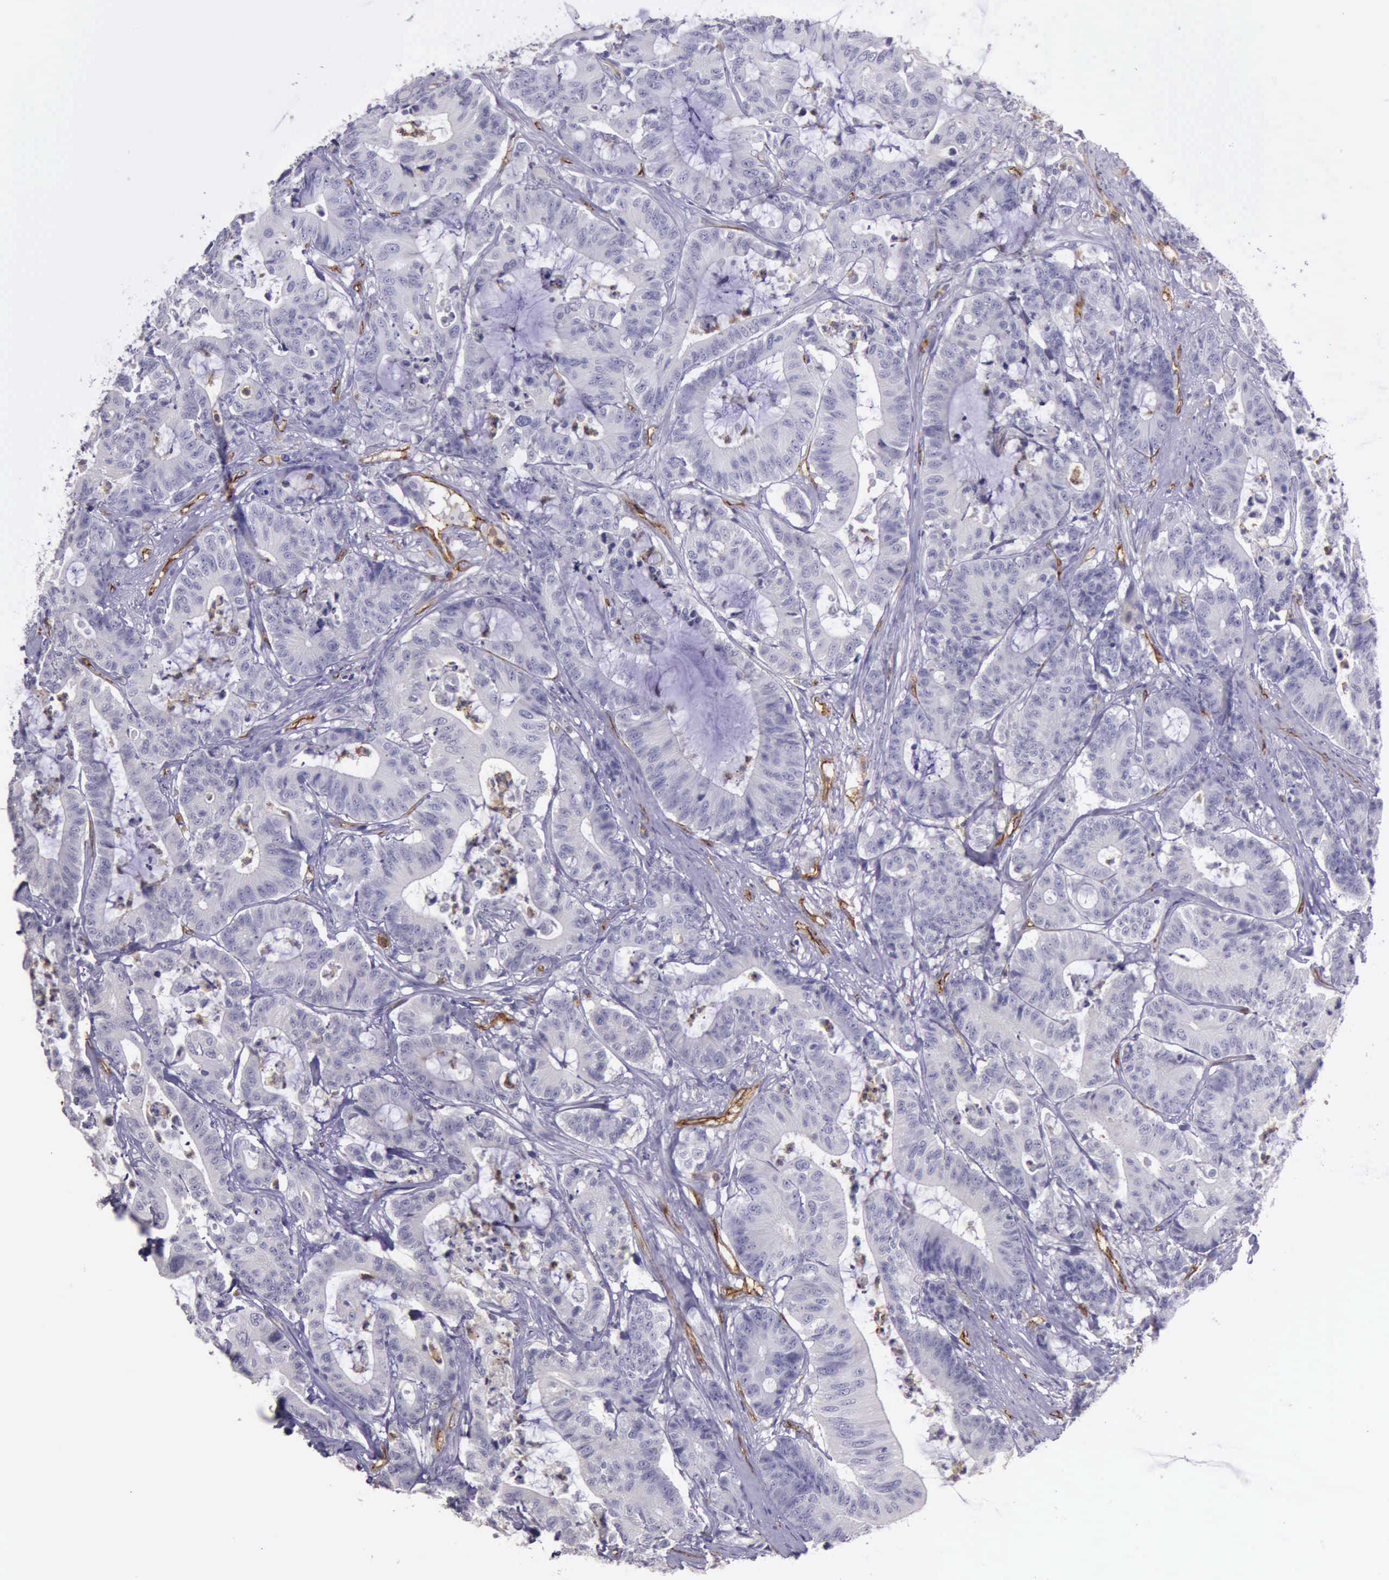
{"staining": {"intensity": "negative", "quantity": "none", "location": "none"}, "tissue": "colorectal cancer", "cell_type": "Tumor cells", "image_type": "cancer", "snomed": [{"axis": "morphology", "description": "Adenocarcinoma, NOS"}, {"axis": "topography", "description": "Colon"}], "caption": "An IHC photomicrograph of colorectal cancer (adenocarcinoma) is shown. There is no staining in tumor cells of colorectal cancer (adenocarcinoma). (DAB (3,3'-diaminobenzidine) immunohistochemistry visualized using brightfield microscopy, high magnification).", "gene": "TCEANC", "patient": {"sex": "female", "age": 84}}